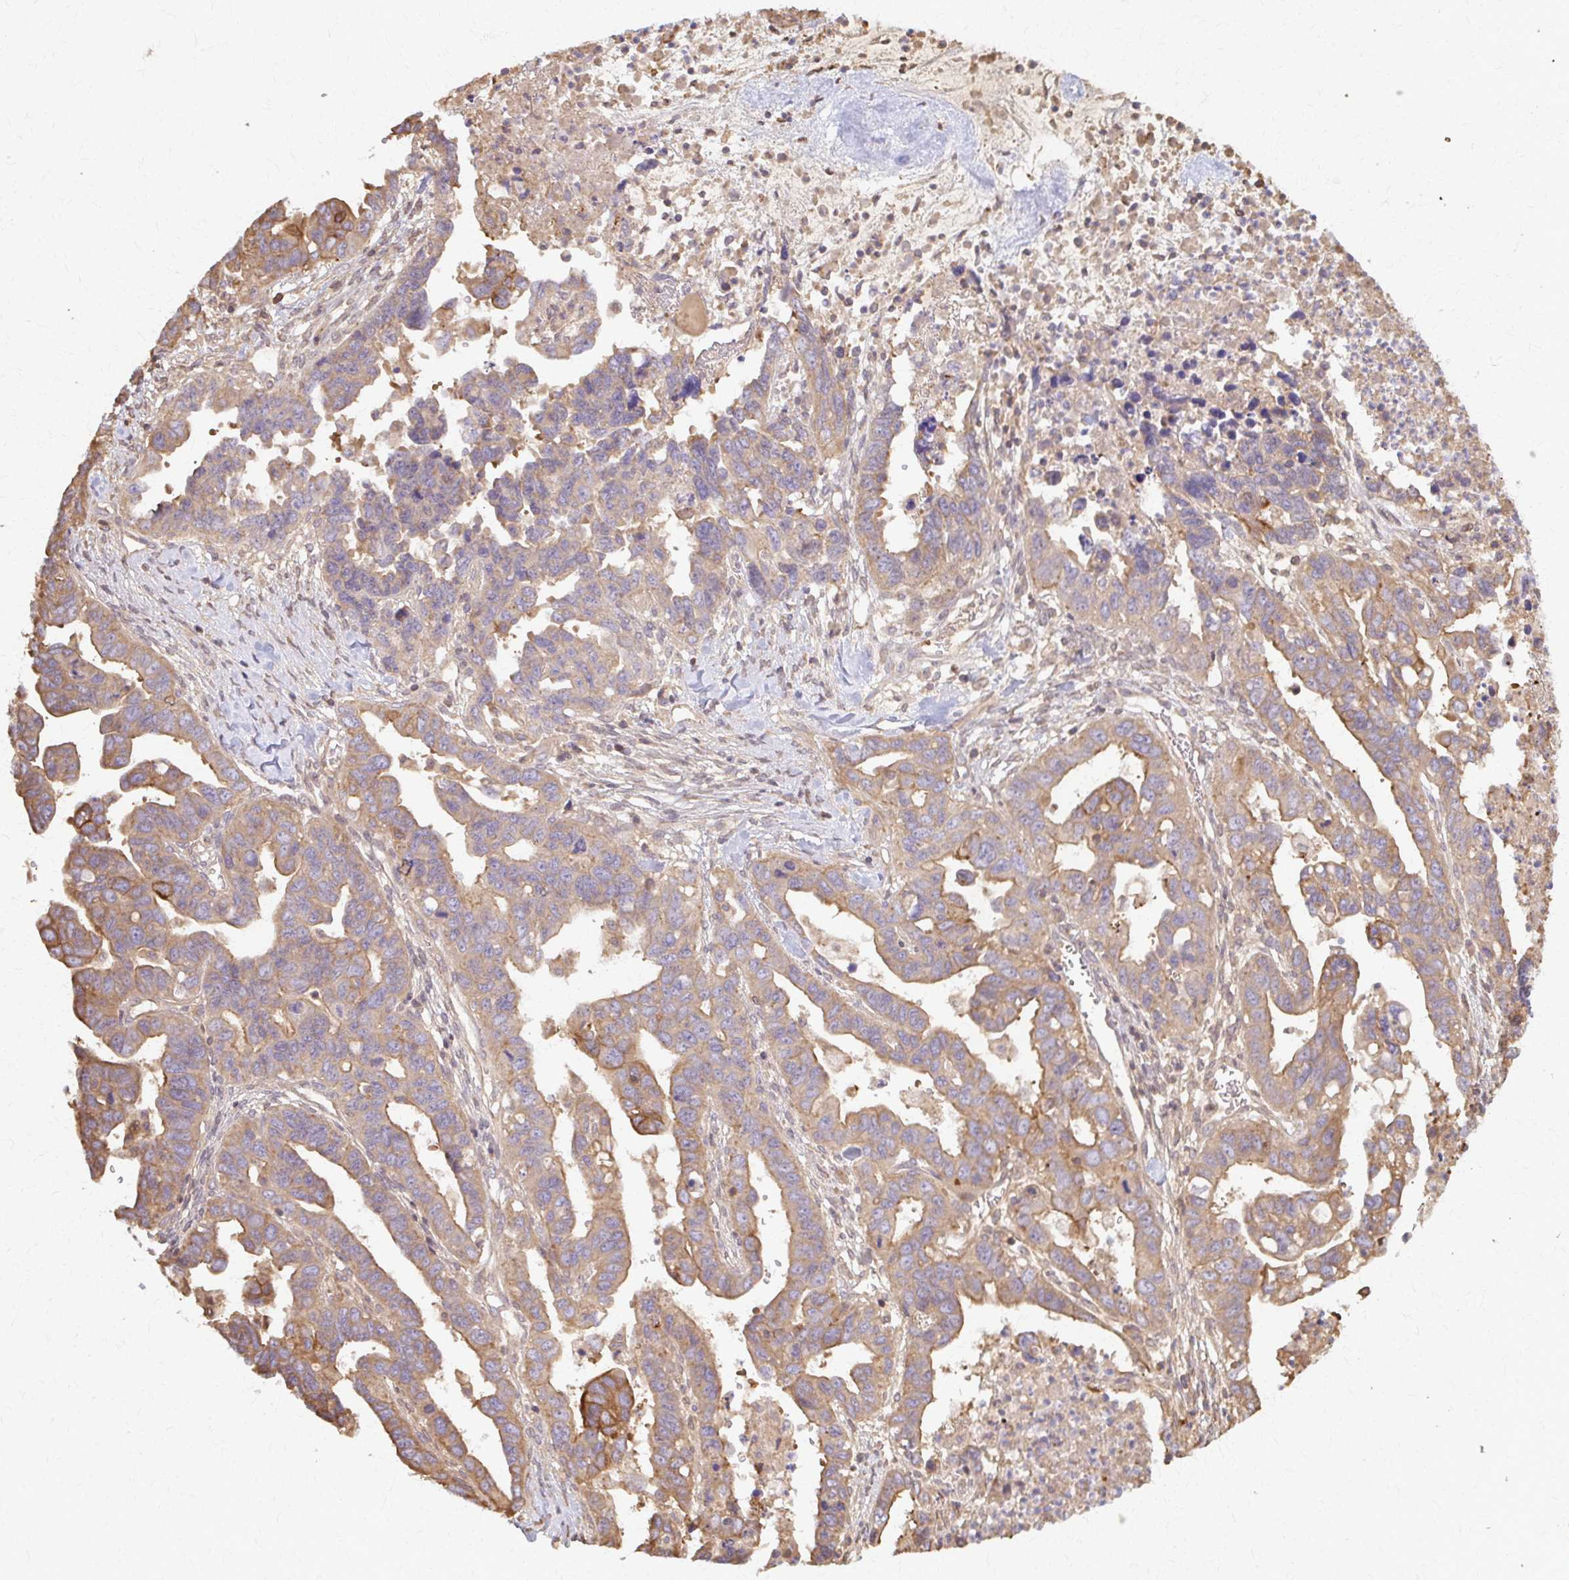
{"staining": {"intensity": "moderate", "quantity": ">75%", "location": "cytoplasmic/membranous"}, "tissue": "ovarian cancer", "cell_type": "Tumor cells", "image_type": "cancer", "snomed": [{"axis": "morphology", "description": "Cystadenocarcinoma, serous, NOS"}, {"axis": "topography", "description": "Ovary"}], "caption": "The image reveals a brown stain indicating the presence of a protein in the cytoplasmic/membranous of tumor cells in ovarian cancer (serous cystadenocarcinoma).", "gene": "ARHGAP35", "patient": {"sex": "female", "age": 69}}